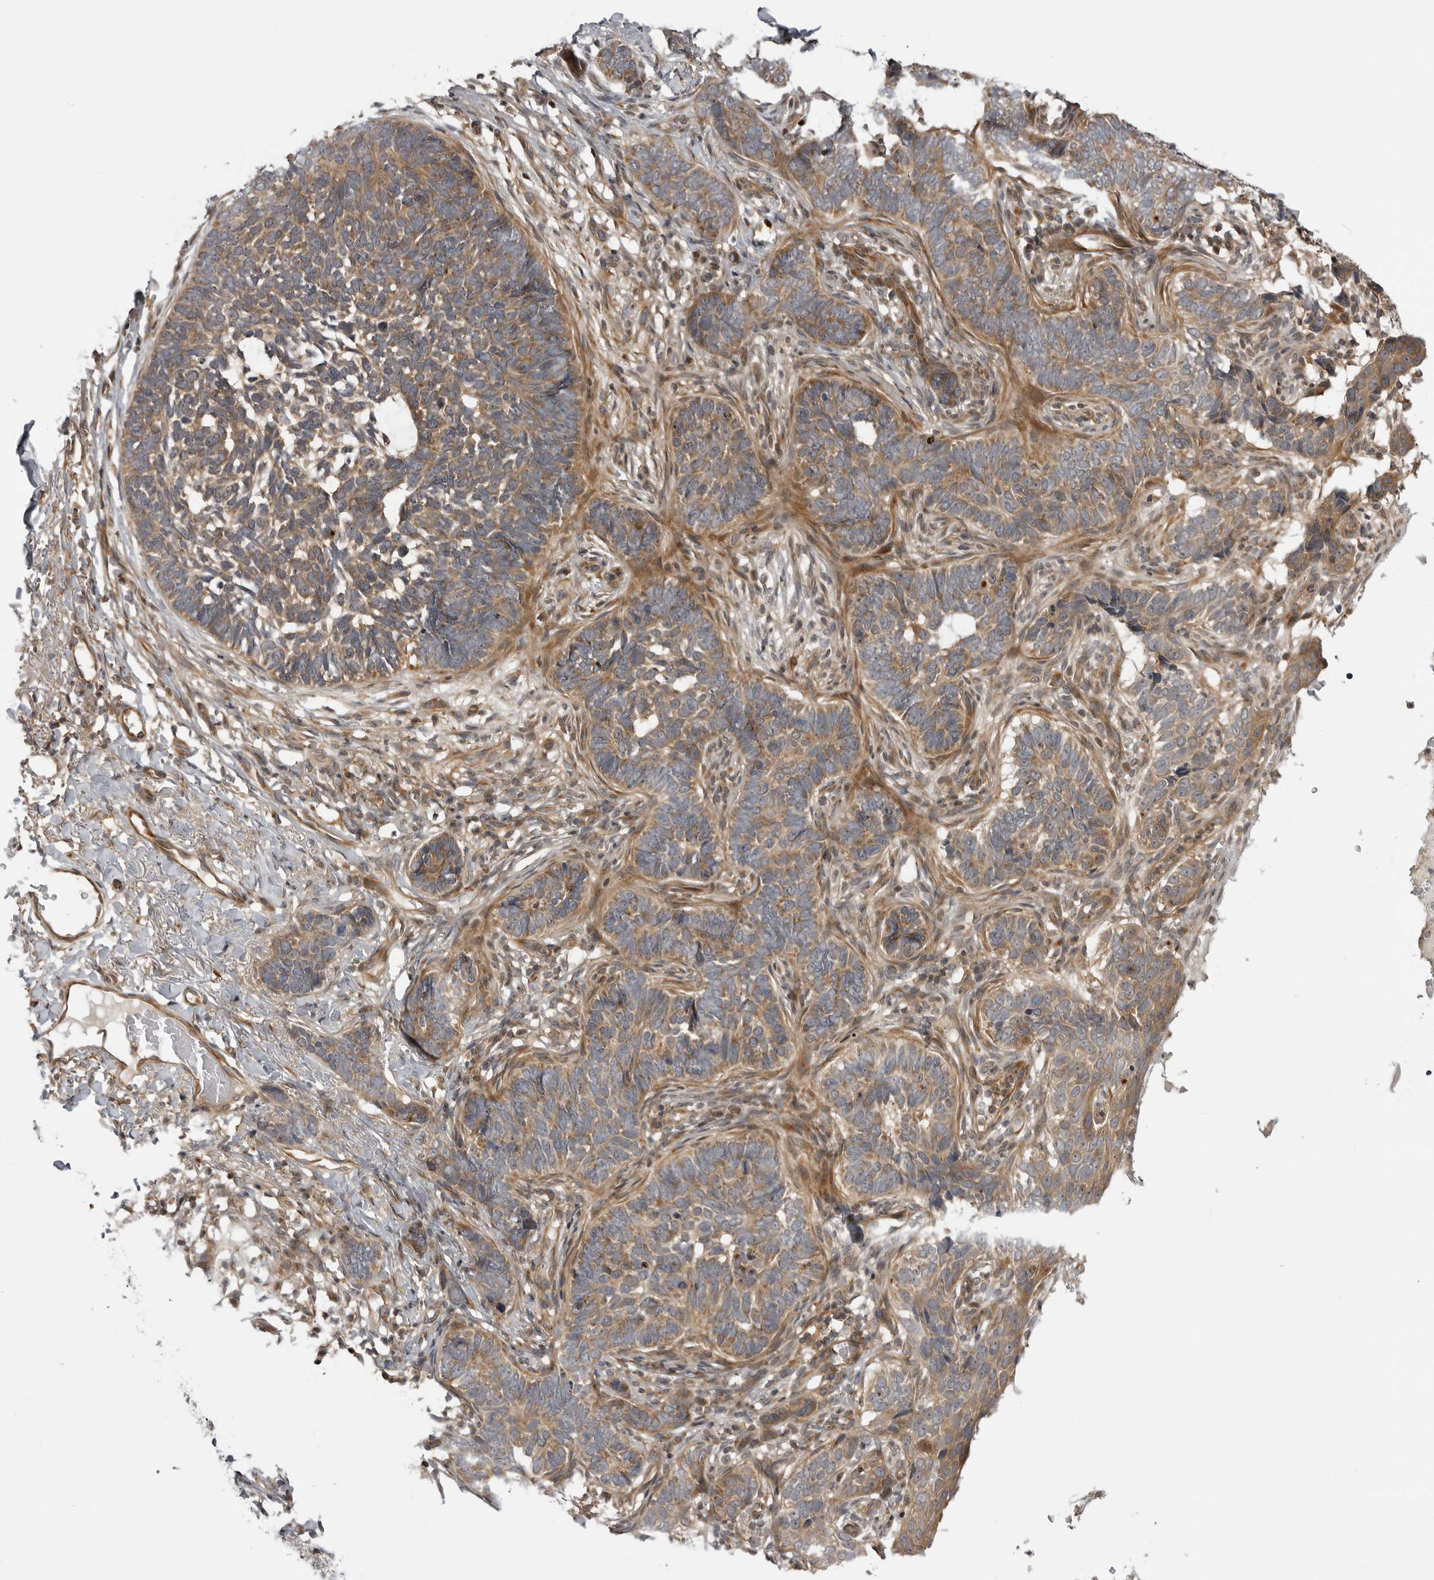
{"staining": {"intensity": "moderate", "quantity": ">75%", "location": "cytoplasmic/membranous"}, "tissue": "skin cancer", "cell_type": "Tumor cells", "image_type": "cancer", "snomed": [{"axis": "morphology", "description": "Normal tissue, NOS"}, {"axis": "morphology", "description": "Basal cell carcinoma"}, {"axis": "topography", "description": "Skin"}], "caption": "IHC micrograph of human skin cancer (basal cell carcinoma) stained for a protein (brown), which reveals medium levels of moderate cytoplasmic/membranous expression in approximately >75% of tumor cells.", "gene": "LRRC45", "patient": {"sex": "male", "age": 77}}